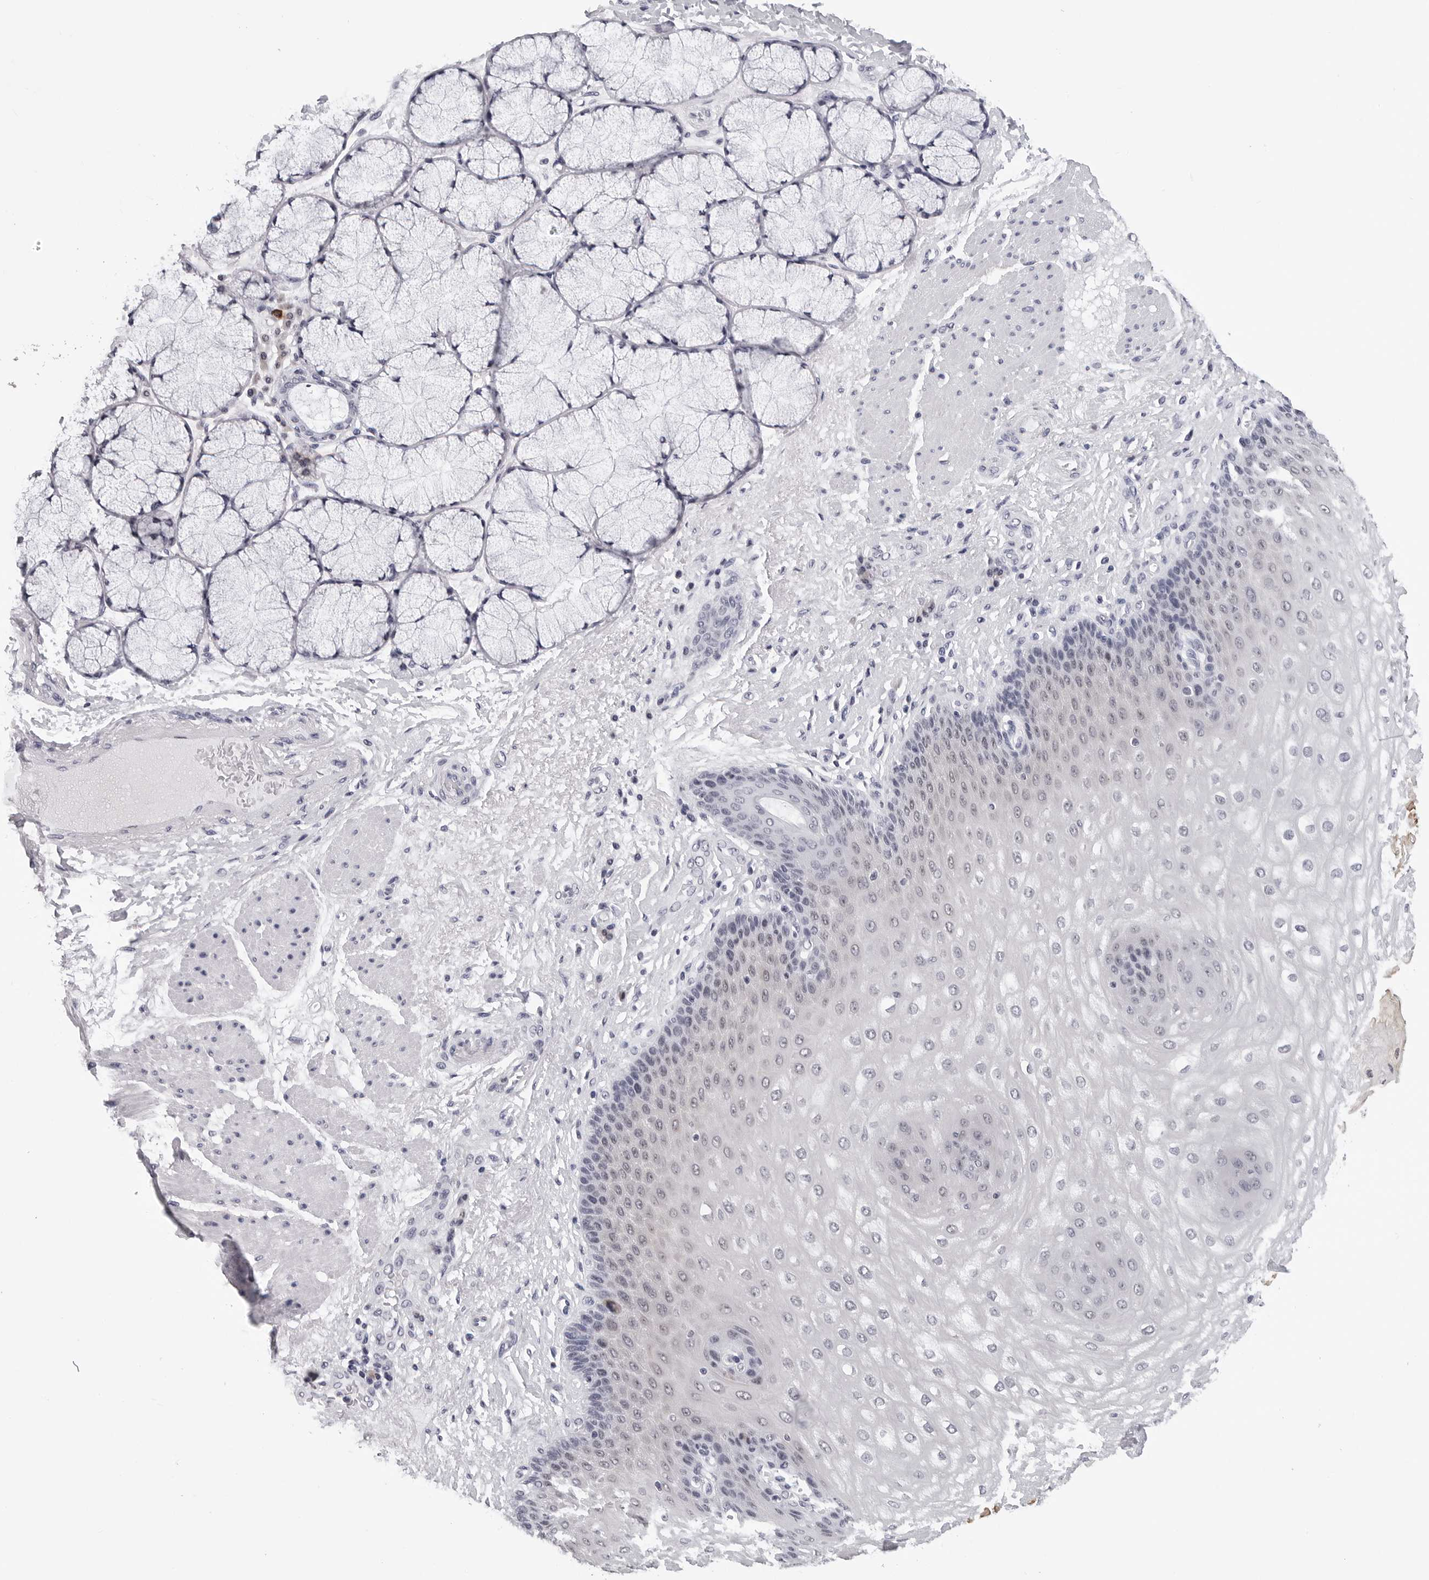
{"staining": {"intensity": "moderate", "quantity": "<25%", "location": "nuclear"}, "tissue": "esophagus", "cell_type": "Squamous epithelial cells", "image_type": "normal", "snomed": [{"axis": "morphology", "description": "Normal tissue, NOS"}, {"axis": "topography", "description": "Esophagus"}], "caption": "The image displays staining of benign esophagus, revealing moderate nuclear protein positivity (brown color) within squamous epithelial cells.", "gene": "GNL2", "patient": {"sex": "male", "age": 54}}